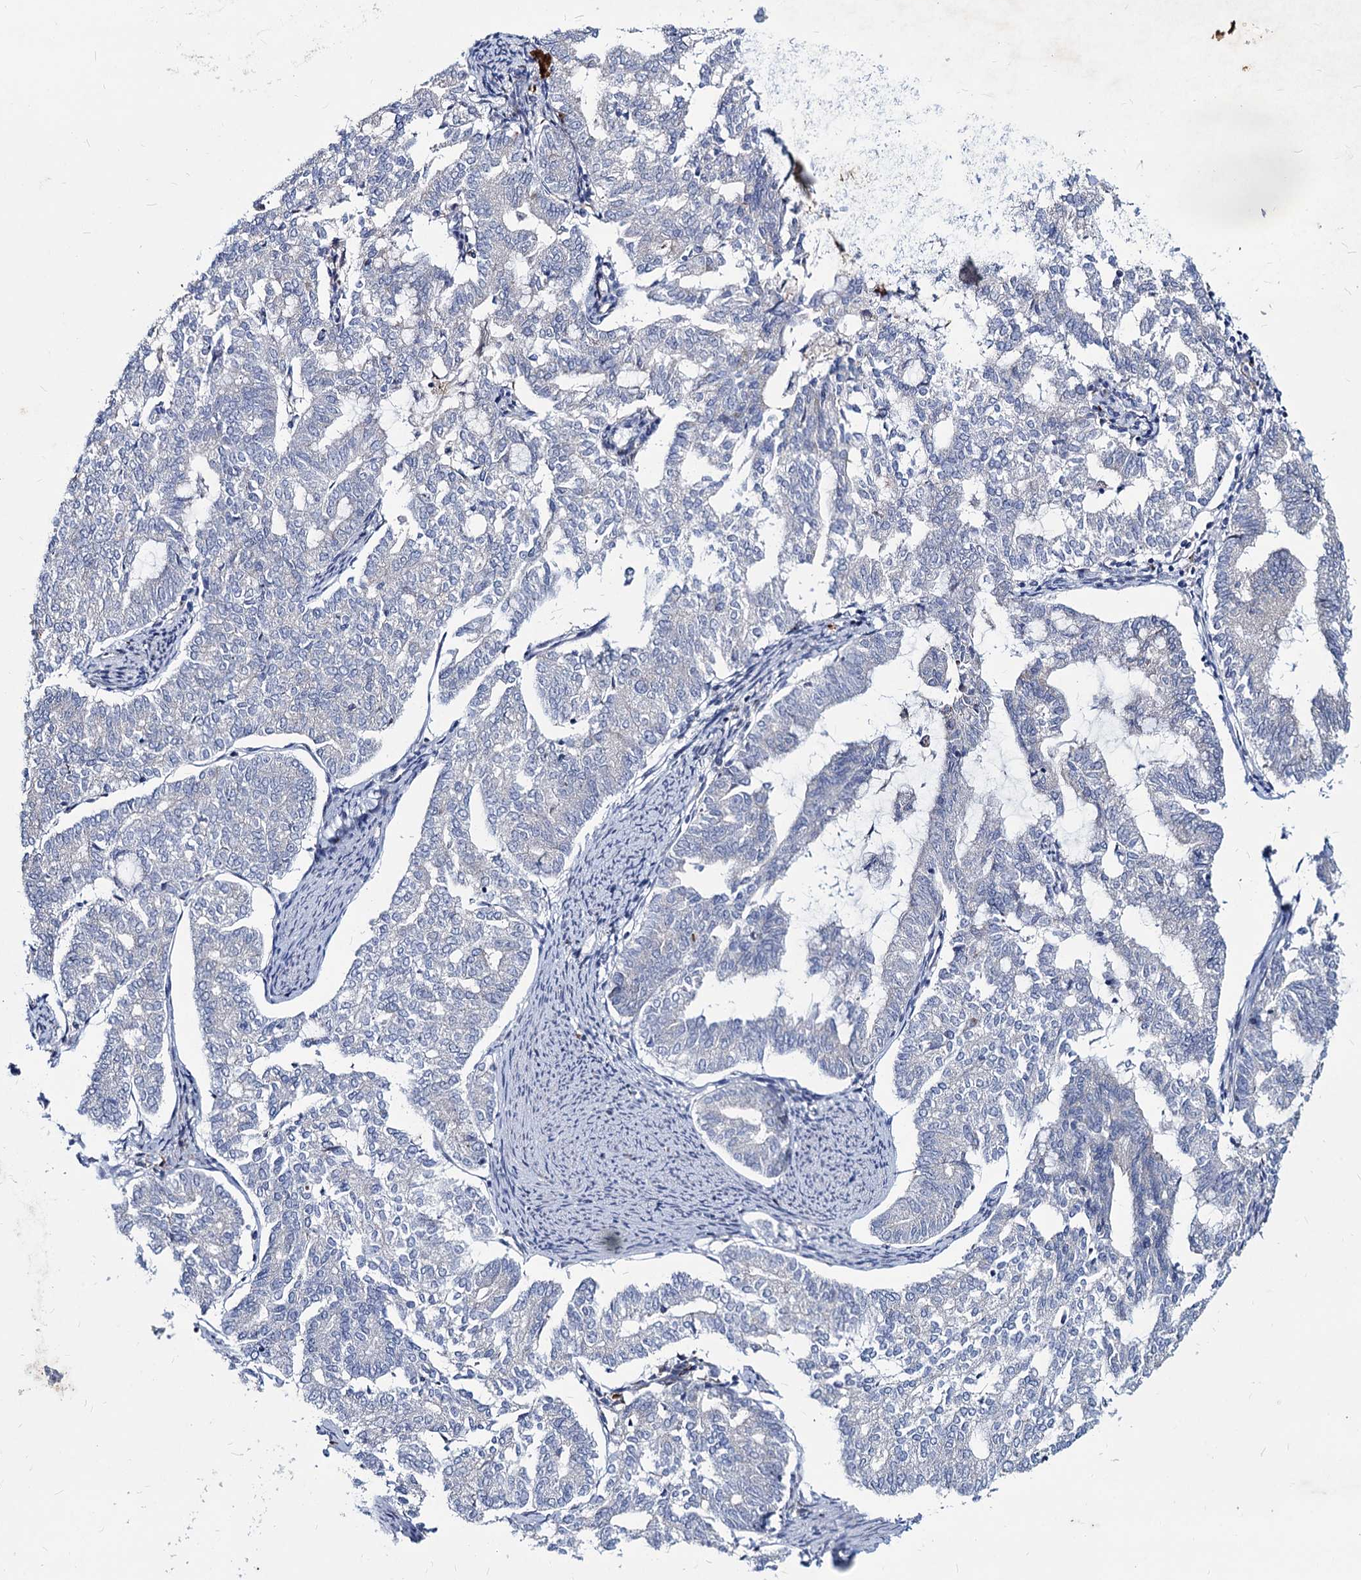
{"staining": {"intensity": "weak", "quantity": "<25%", "location": "cytoplasmic/membranous"}, "tissue": "endometrial cancer", "cell_type": "Tumor cells", "image_type": "cancer", "snomed": [{"axis": "morphology", "description": "Adenocarcinoma, NOS"}, {"axis": "topography", "description": "Endometrium"}], "caption": "A photomicrograph of human adenocarcinoma (endometrial) is negative for staining in tumor cells.", "gene": "AGBL4", "patient": {"sex": "female", "age": 79}}